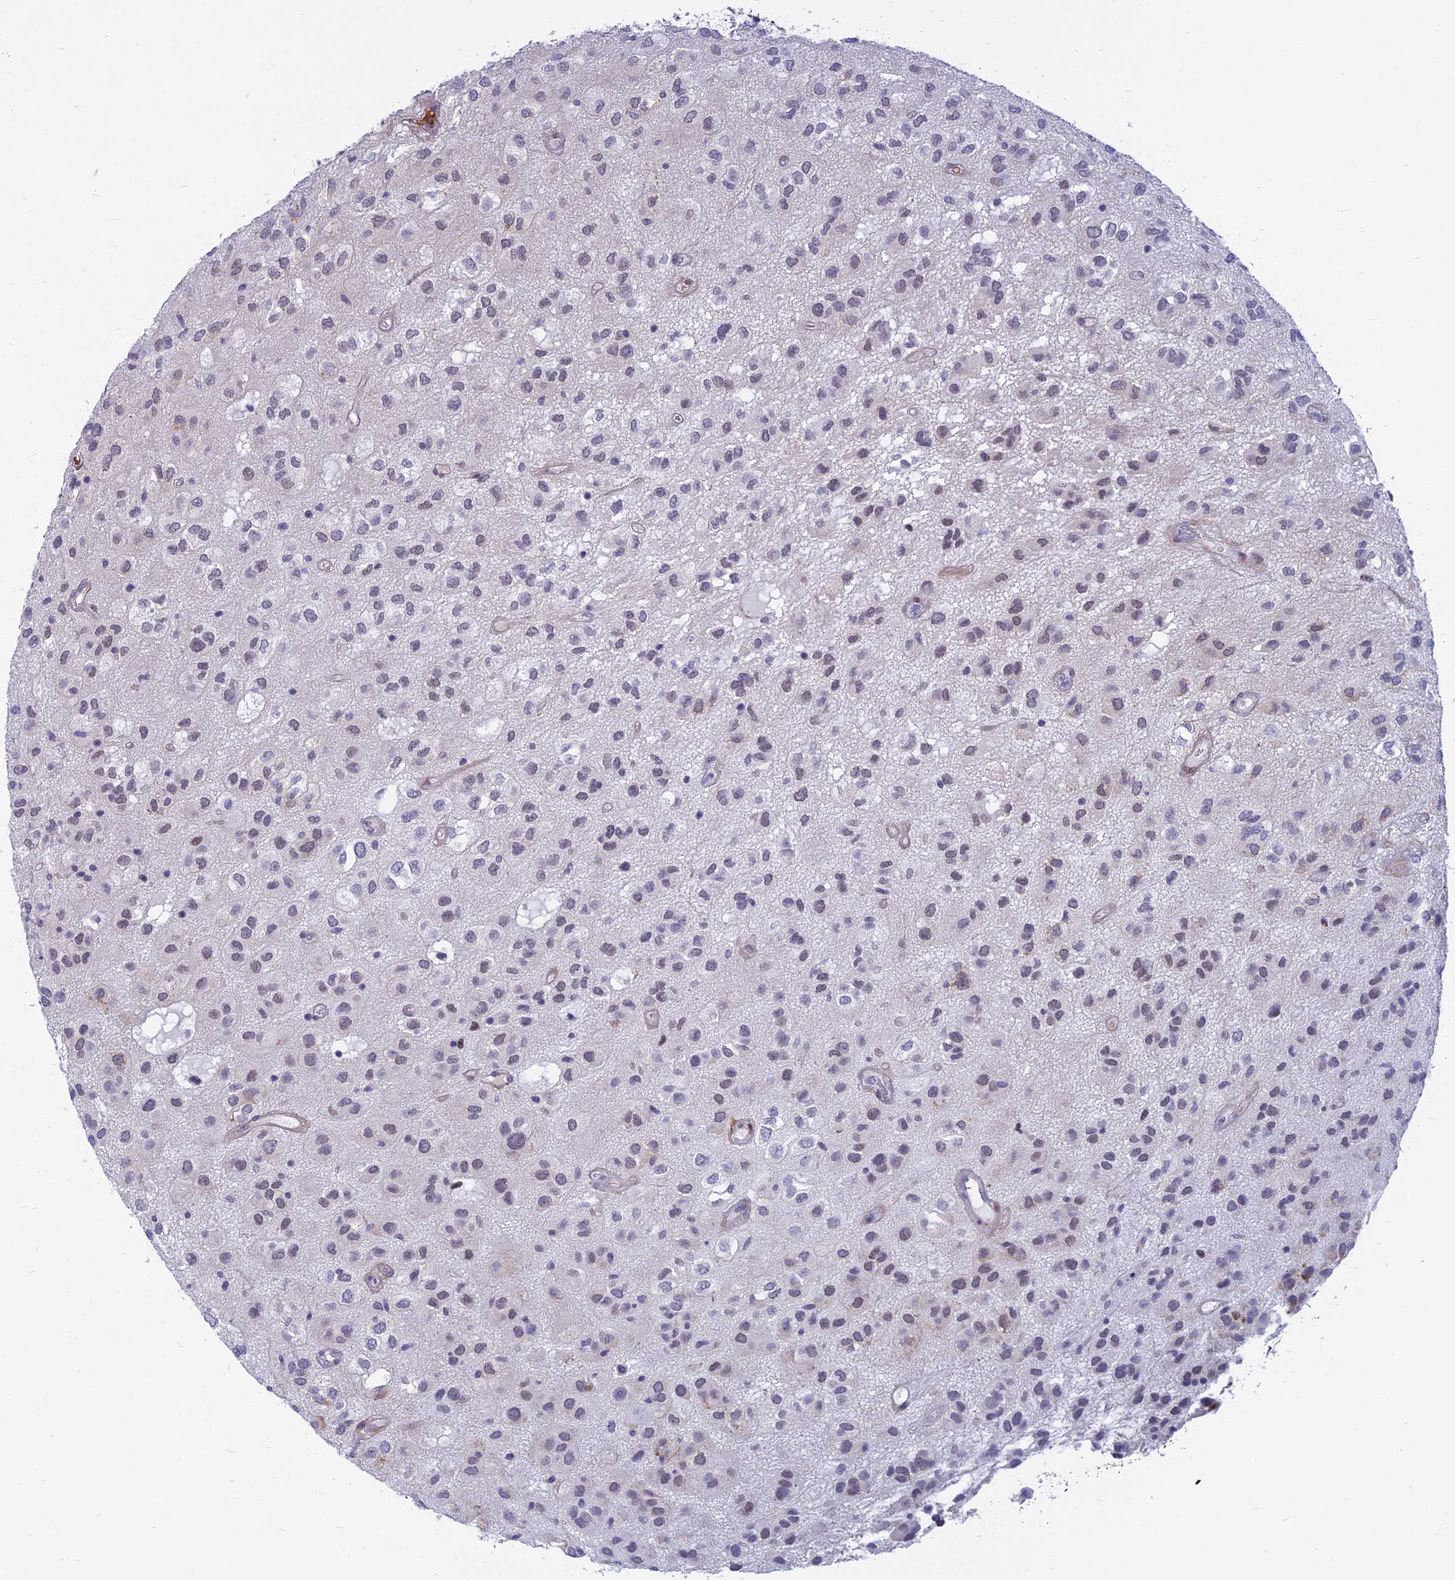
{"staining": {"intensity": "moderate", "quantity": "<25%", "location": "cytoplasmic/membranous,nuclear"}, "tissue": "glioma", "cell_type": "Tumor cells", "image_type": "cancer", "snomed": [{"axis": "morphology", "description": "Glioma, malignant, Low grade"}, {"axis": "topography", "description": "Brain"}], "caption": "IHC of malignant low-grade glioma demonstrates low levels of moderate cytoplasmic/membranous and nuclear staining in about <25% of tumor cells.", "gene": "MYBPC2", "patient": {"sex": "male", "age": 66}}